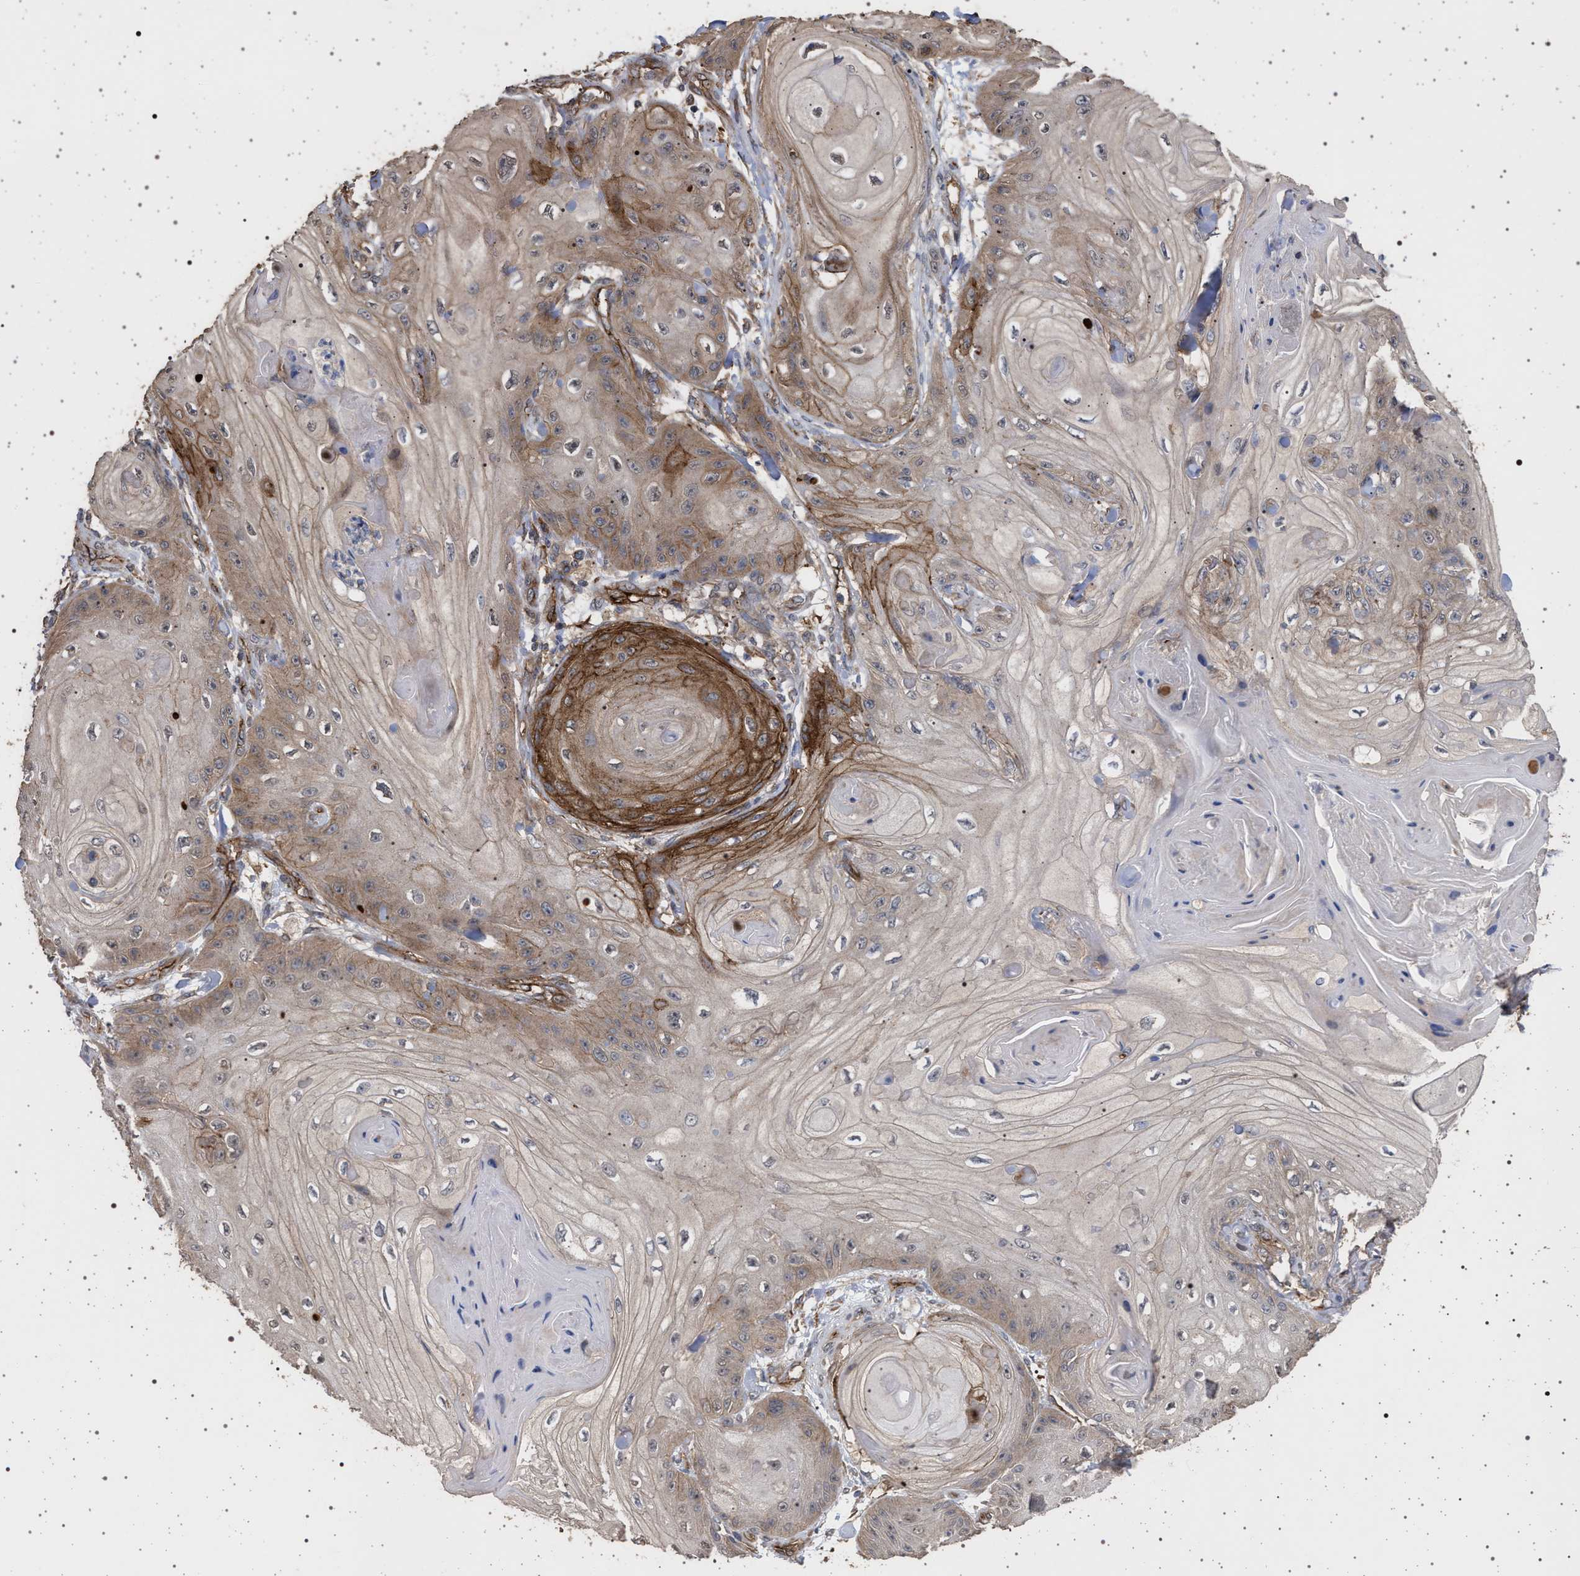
{"staining": {"intensity": "moderate", "quantity": ">75%", "location": "cytoplasmic/membranous"}, "tissue": "skin cancer", "cell_type": "Tumor cells", "image_type": "cancer", "snomed": [{"axis": "morphology", "description": "Squamous cell carcinoma, NOS"}, {"axis": "topography", "description": "Skin"}], "caption": "Skin squamous cell carcinoma stained with a protein marker exhibits moderate staining in tumor cells.", "gene": "IFT20", "patient": {"sex": "male", "age": 74}}